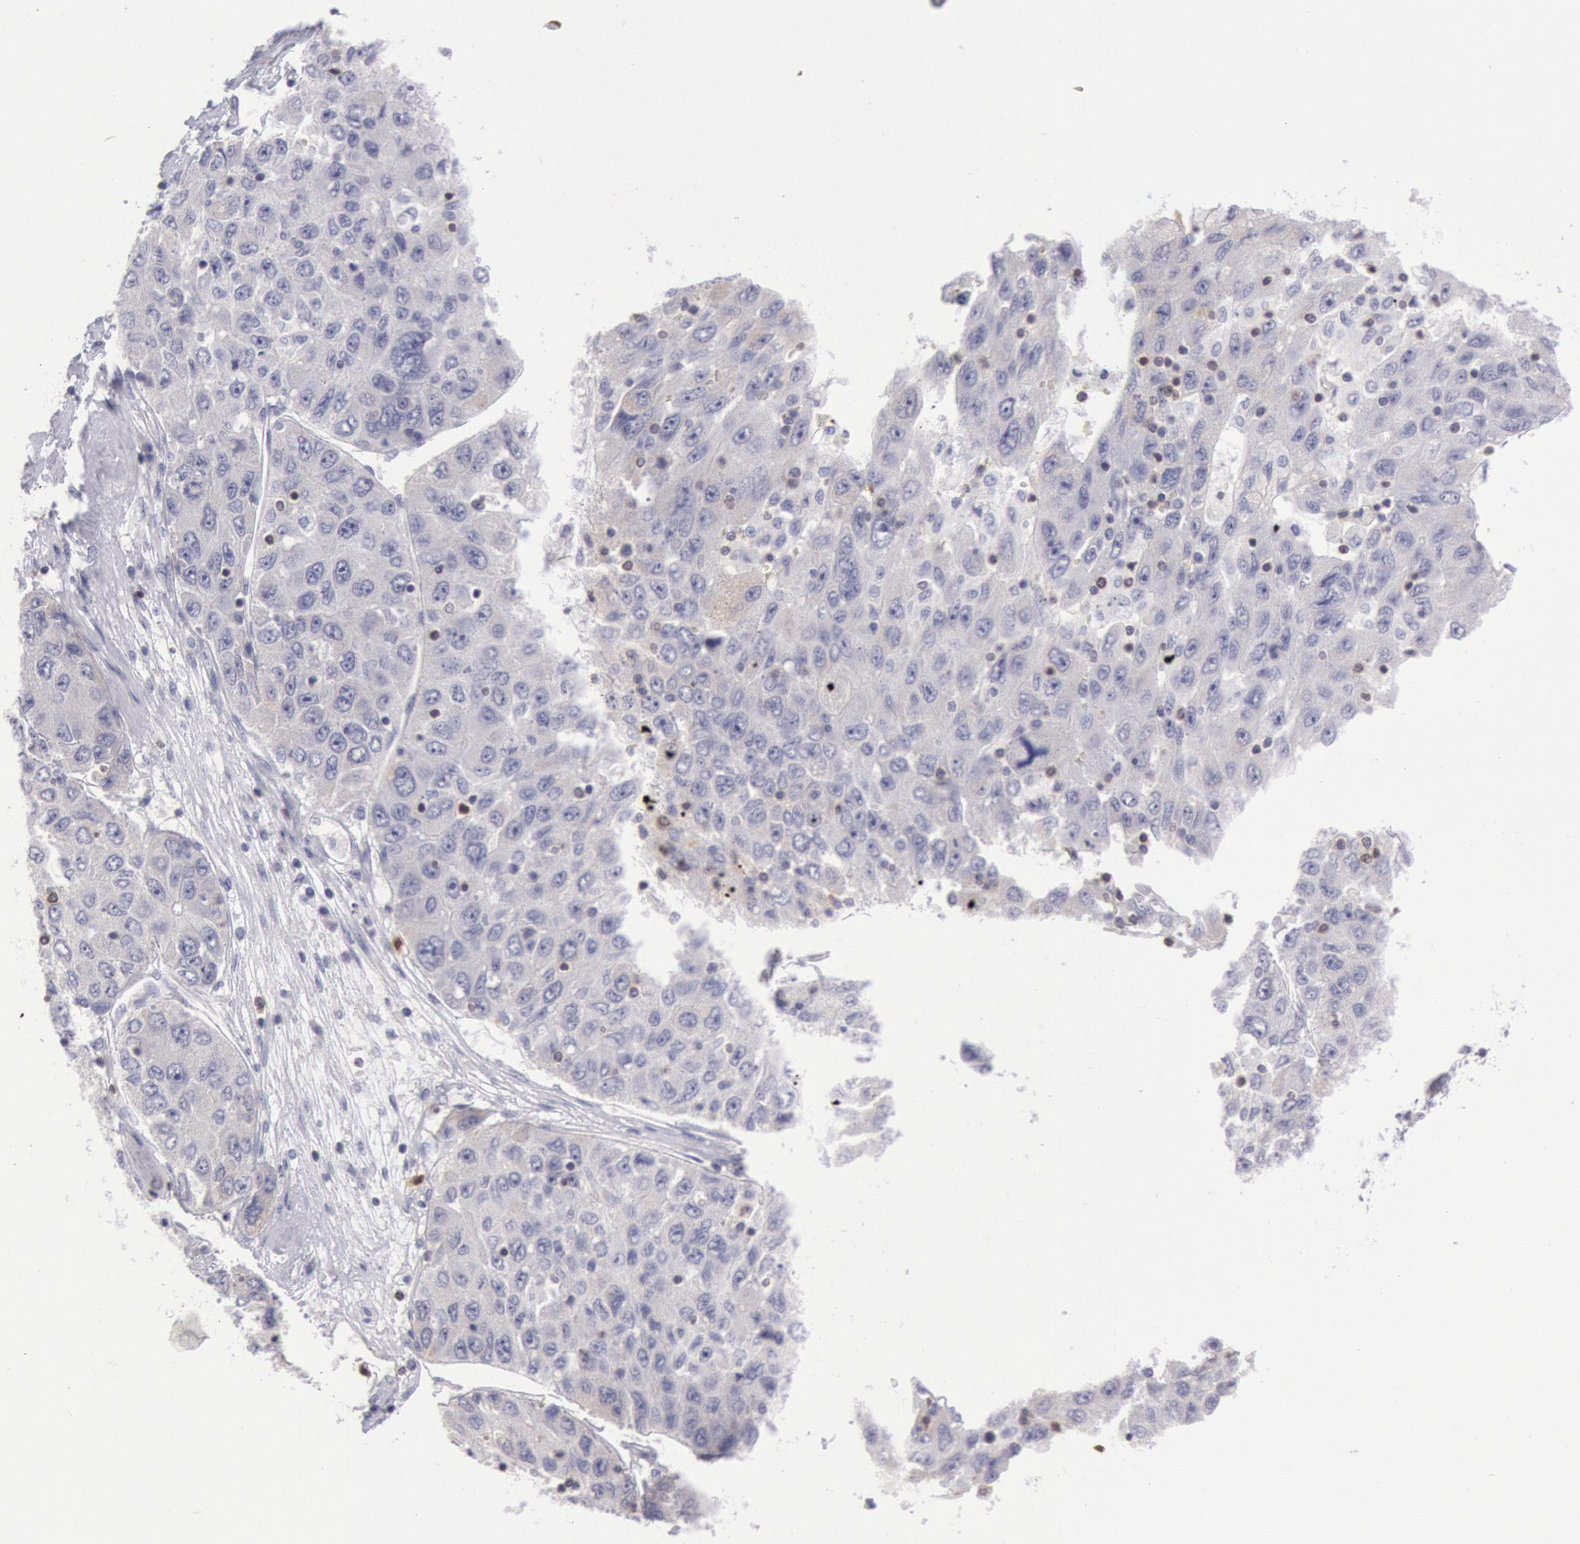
{"staining": {"intensity": "negative", "quantity": "none", "location": "none"}, "tissue": "liver cancer", "cell_type": "Tumor cells", "image_type": "cancer", "snomed": [{"axis": "morphology", "description": "Carcinoma, Hepatocellular, NOS"}, {"axis": "topography", "description": "Liver"}], "caption": "Immunohistochemistry micrograph of neoplastic tissue: liver cancer stained with DAB (3,3'-diaminobenzidine) displays no significant protein staining in tumor cells.", "gene": "RAB27A", "patient": {"sex": "male", "age": 49}}